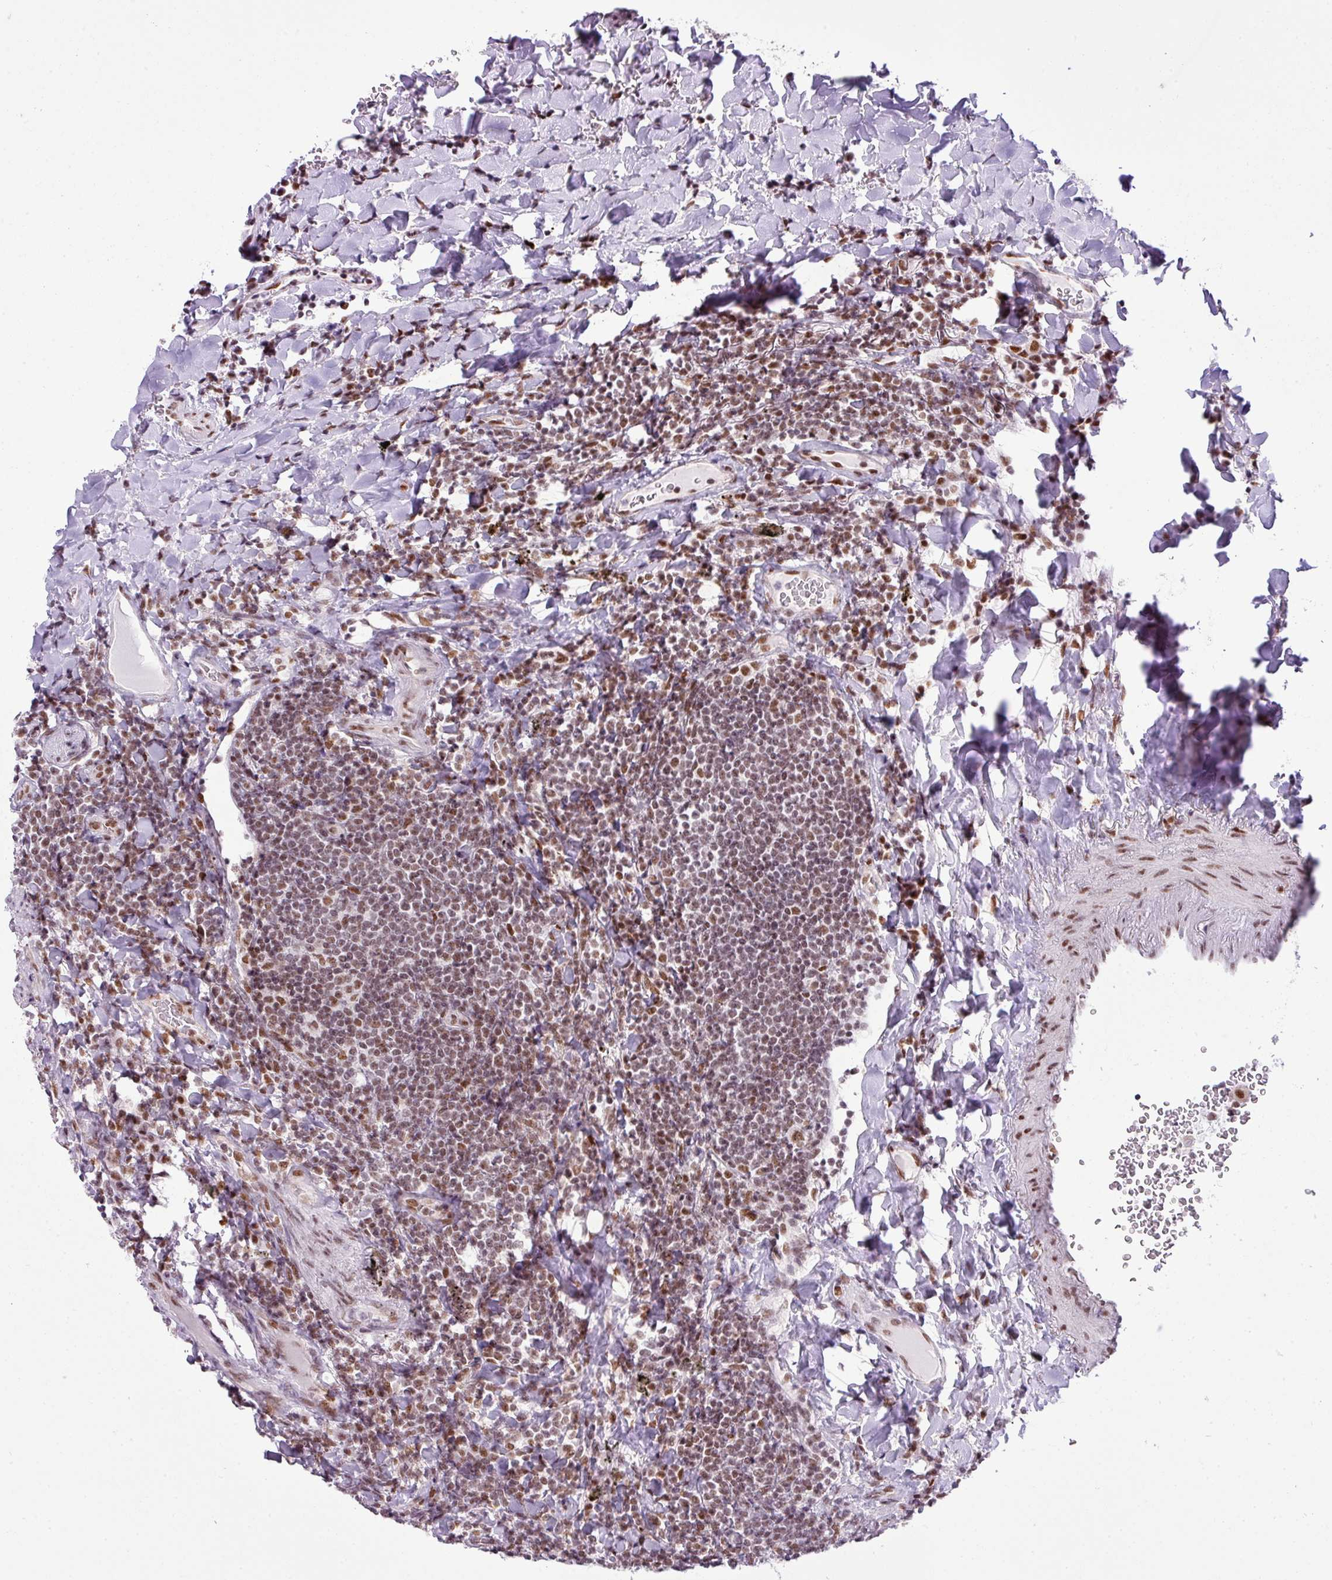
{"staining": {"intensity": "moderate", "quantity": ">75%", "location": "nuclear"}, "tissue": "lymphoma", "cell_type": "Tumor cells", "image_type": "cancer", "snomed": [{"axis": "morphology", "description": "Malignant lymphoma, non-Hodgkin's type, Low grade"}, {"axis": "topography", "description": "Lung"}], "caption": "IHC of lymphoma exhibits medium levels of moderate nuclear expression in about >75% of tumor cells.", "gene": "ARL6IP4", "patient": {"sex": "female", "age": 71}}